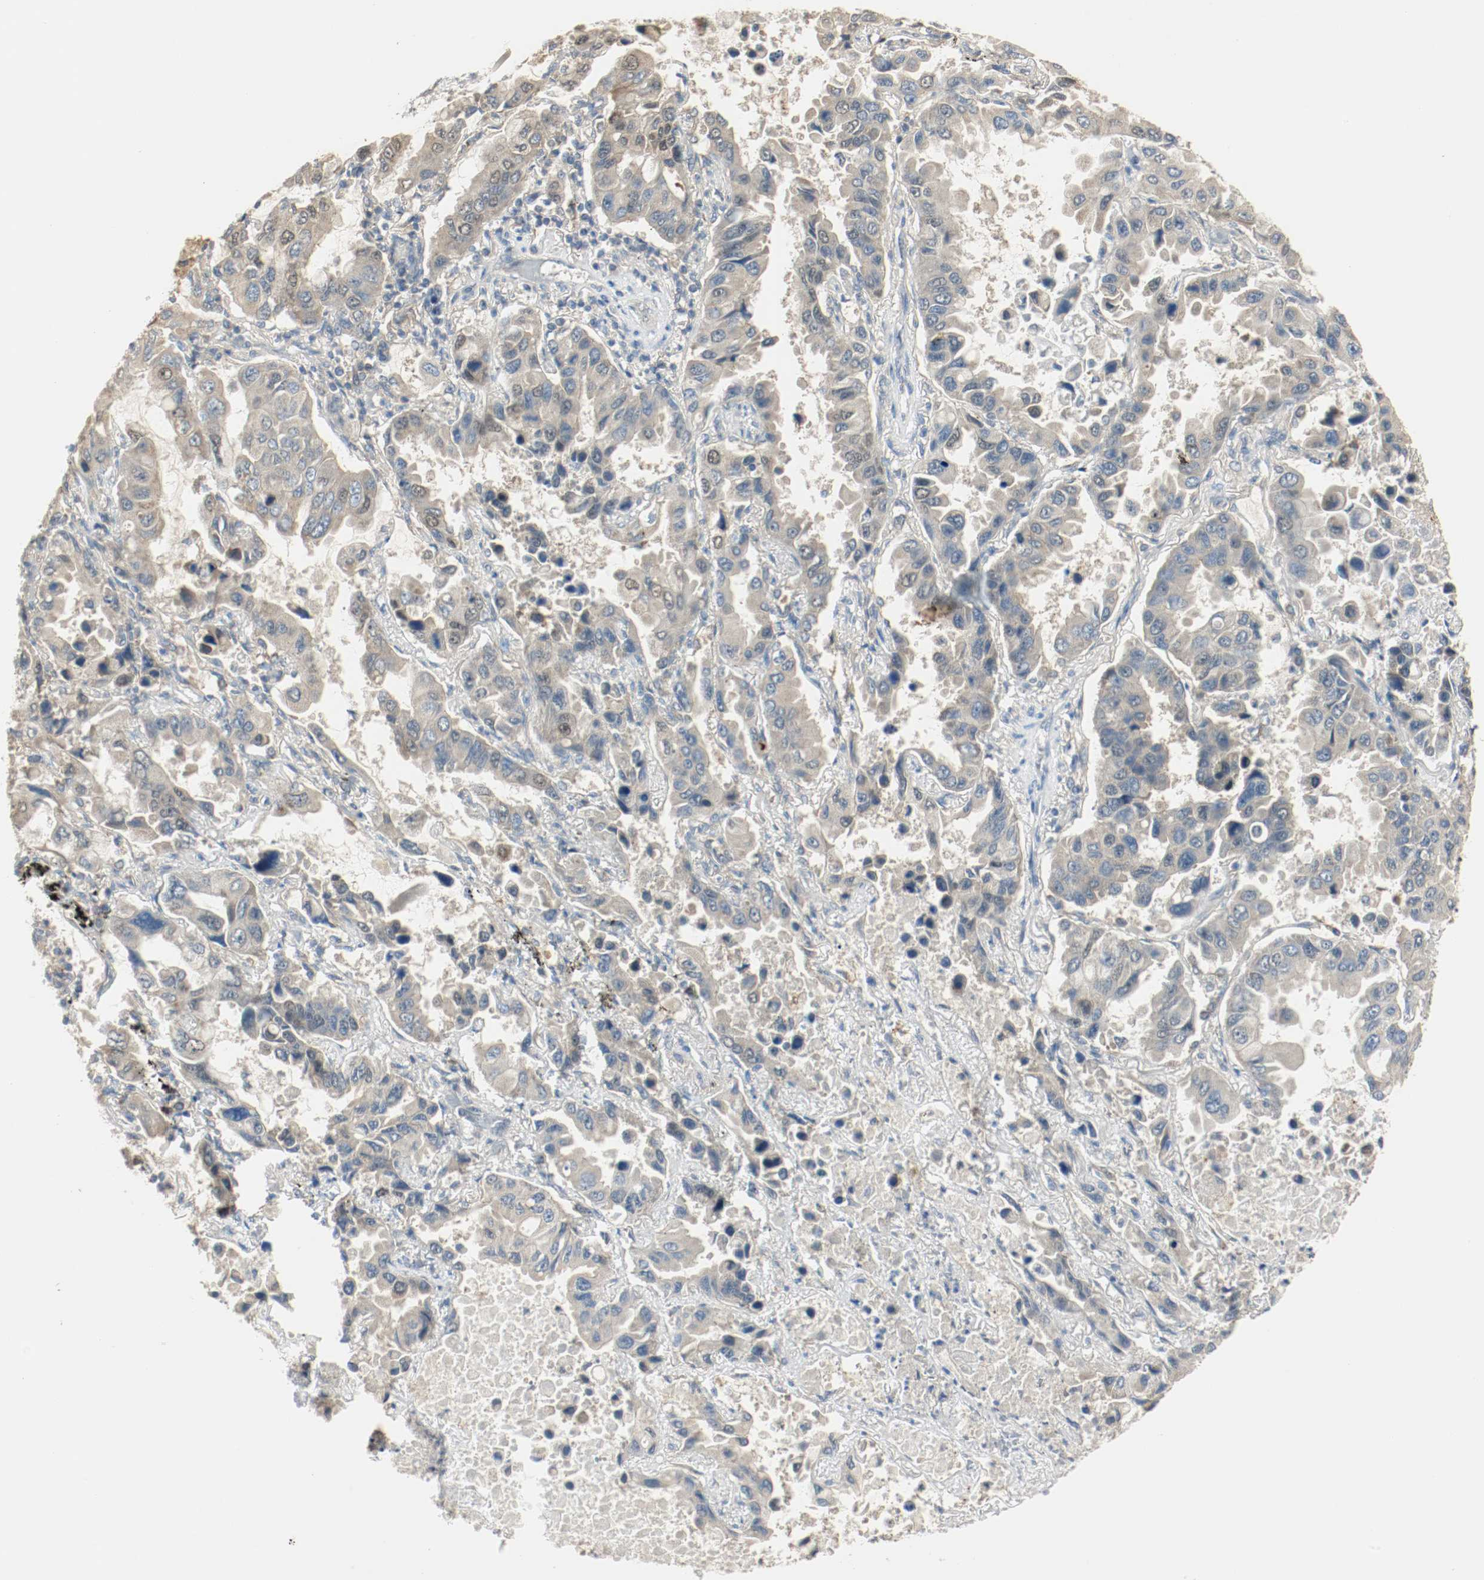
{"staining": {"intensity": "weak", "quantity": ">75%", "location": "cytoplasmic/membranous"}, "tissue": "lung cancer", "cell_type": "Tumor cells", "image_type": "cancer", "snomed": [{"axis": "morphology", "description": "Adenocarcinoma, NOS"}, {"axis": "topography", "description": "Lung"}], "caption": "Immunohistochemistry of human adenocarcinoma (lung) displays low levels of weak cytoplasmic/membranous expression in about >75% of tumor cells.", "gene": "MELTF", "patient": {"sex": "male", "age": 64}}